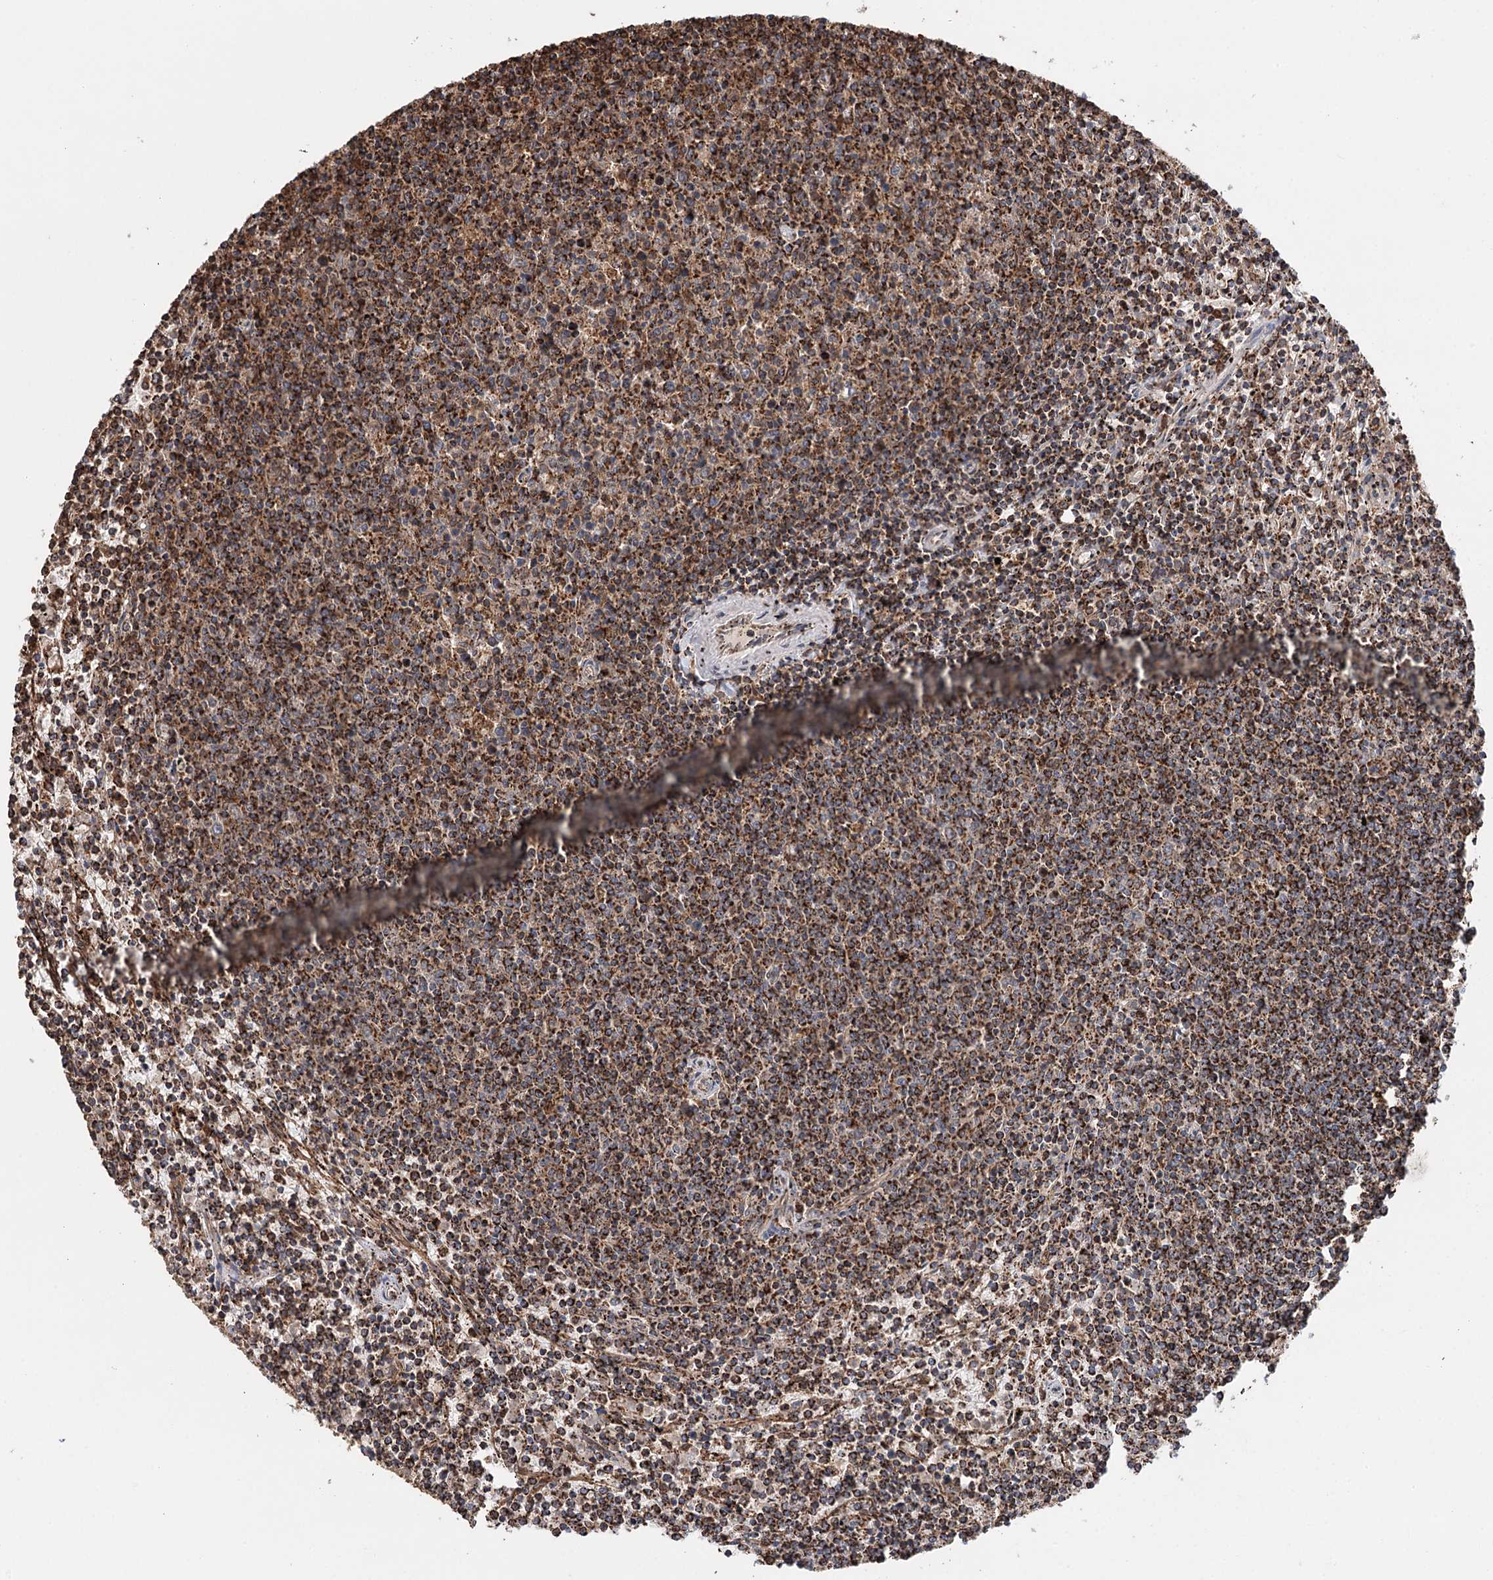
{"staining": {"intensity": "moderate", "quantity": ">75%", "location": "cytoplasmic/membranous"}, "tissue": "lymphoma", "cell_type": "Tumor cells", "image_type": "cancer", "snomed": [{"axis": "morphology", "description": "Malignant lymphoma, non-Hodgkin's type, Low grade"}, {"axis": "topography", "description": "Spleen"}], "caption": "DAB immunohistochemical staining of lymphoma exhibits moderate cytoplasmic/membranous protein positivity in approximately >75% of tumor cells.", "gene": "APH1A", "patient": {"sex": "female", "age": 50}}